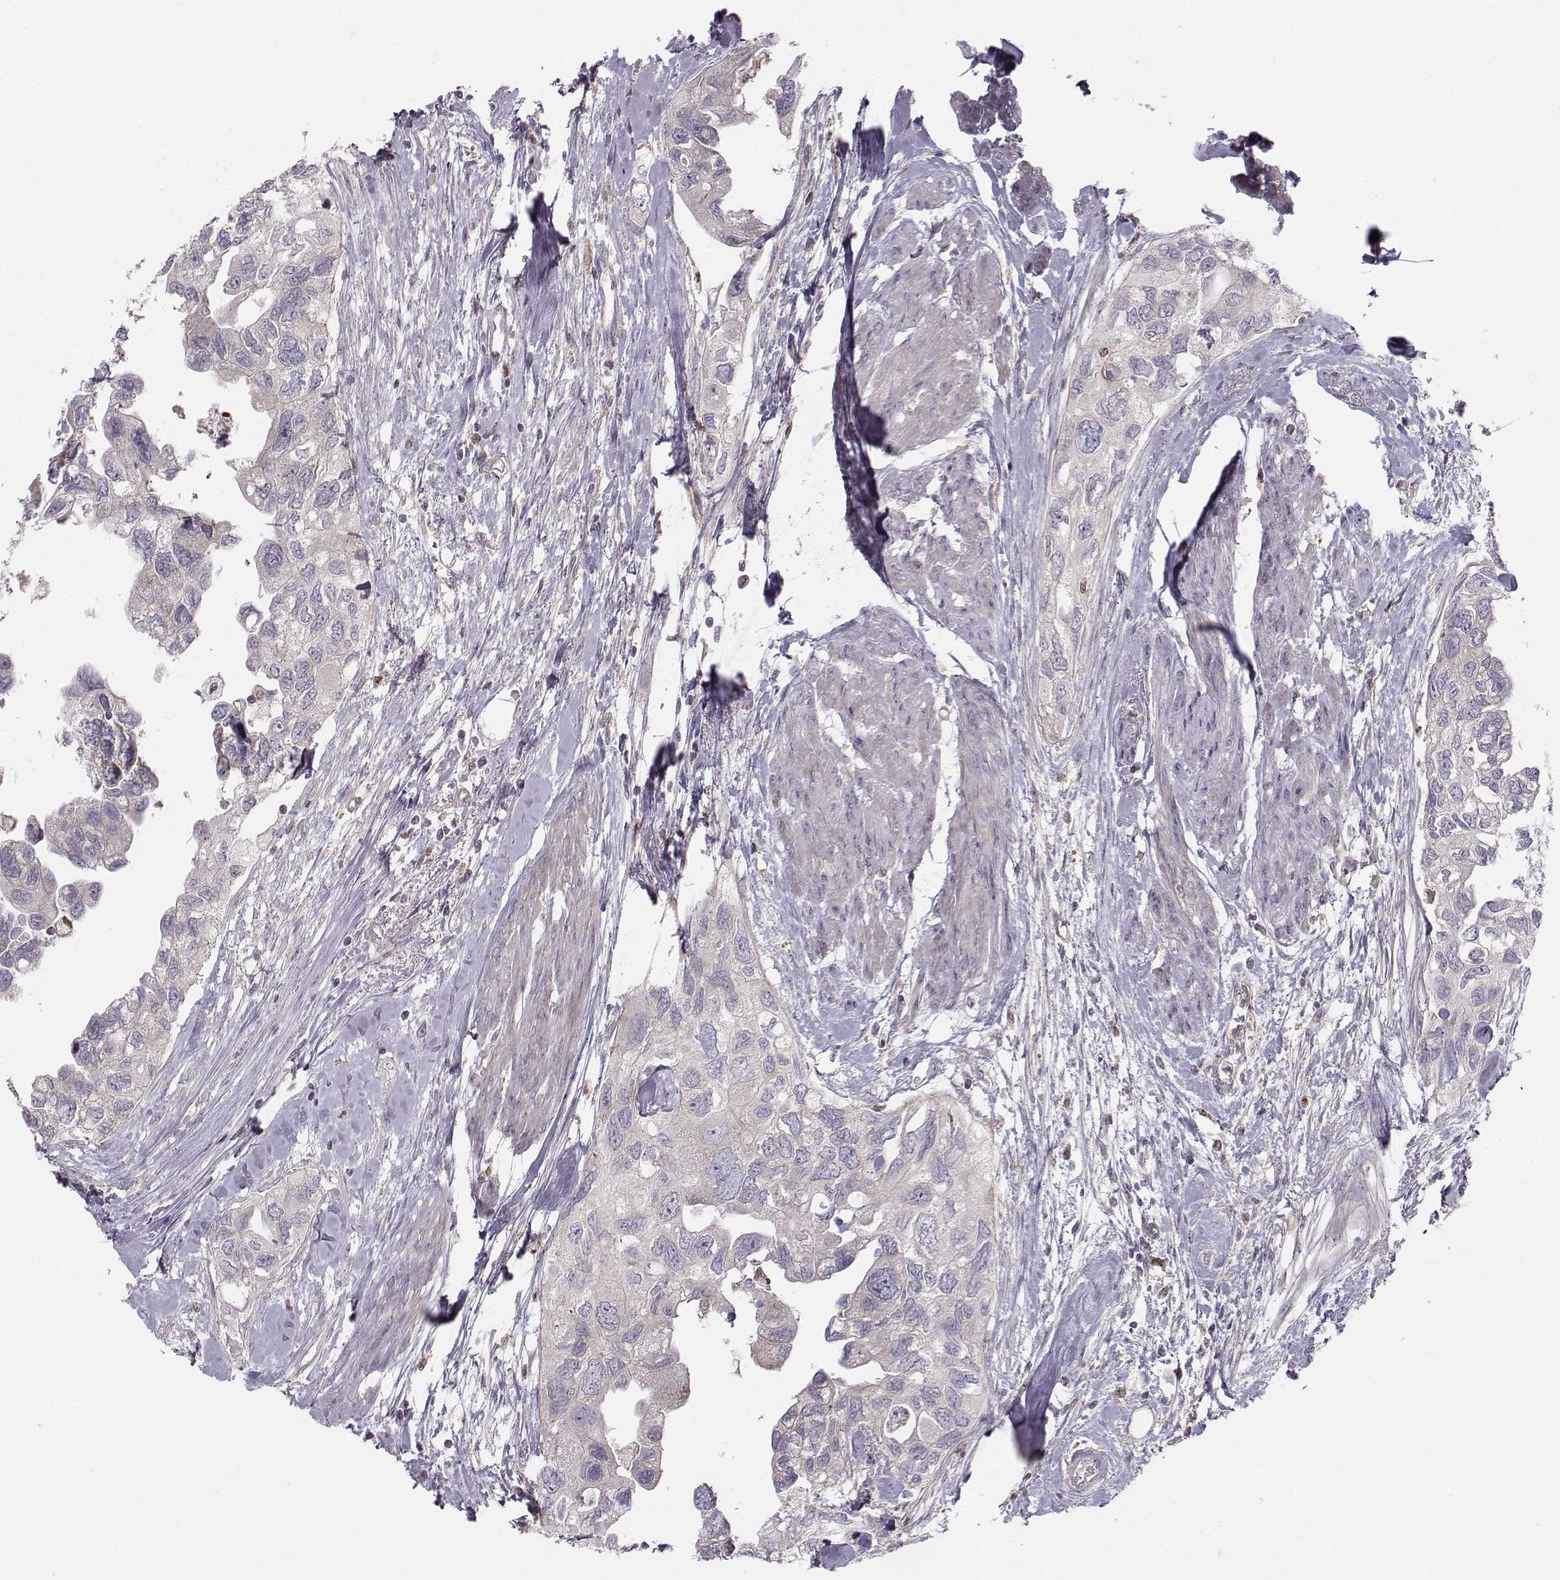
{"staining": {"intensity": "negative", "quantity": "none", "location": "none"}, "tissue": "urothelial cancer", "cell_type": "Tumor cells", "image_type": "cancer", "snomed": [{"axis": "morphology", "description": "Urothelial carcinoma, High grade"}, {"axis": "topography", "description": "Urinary bladder"}], "caption": "IHC image of urothelial carcinoma (high-grade) stained for a protein (brown), which exhibits no expression in tumor cells. The staining was performed using DAB to visualize the protein expression in brown, while the nuclei were stained in blue with hematoxylin (Magnification: 20x).", "gene": "ASB16", "patient": {"sex": "male", "age": 59}}